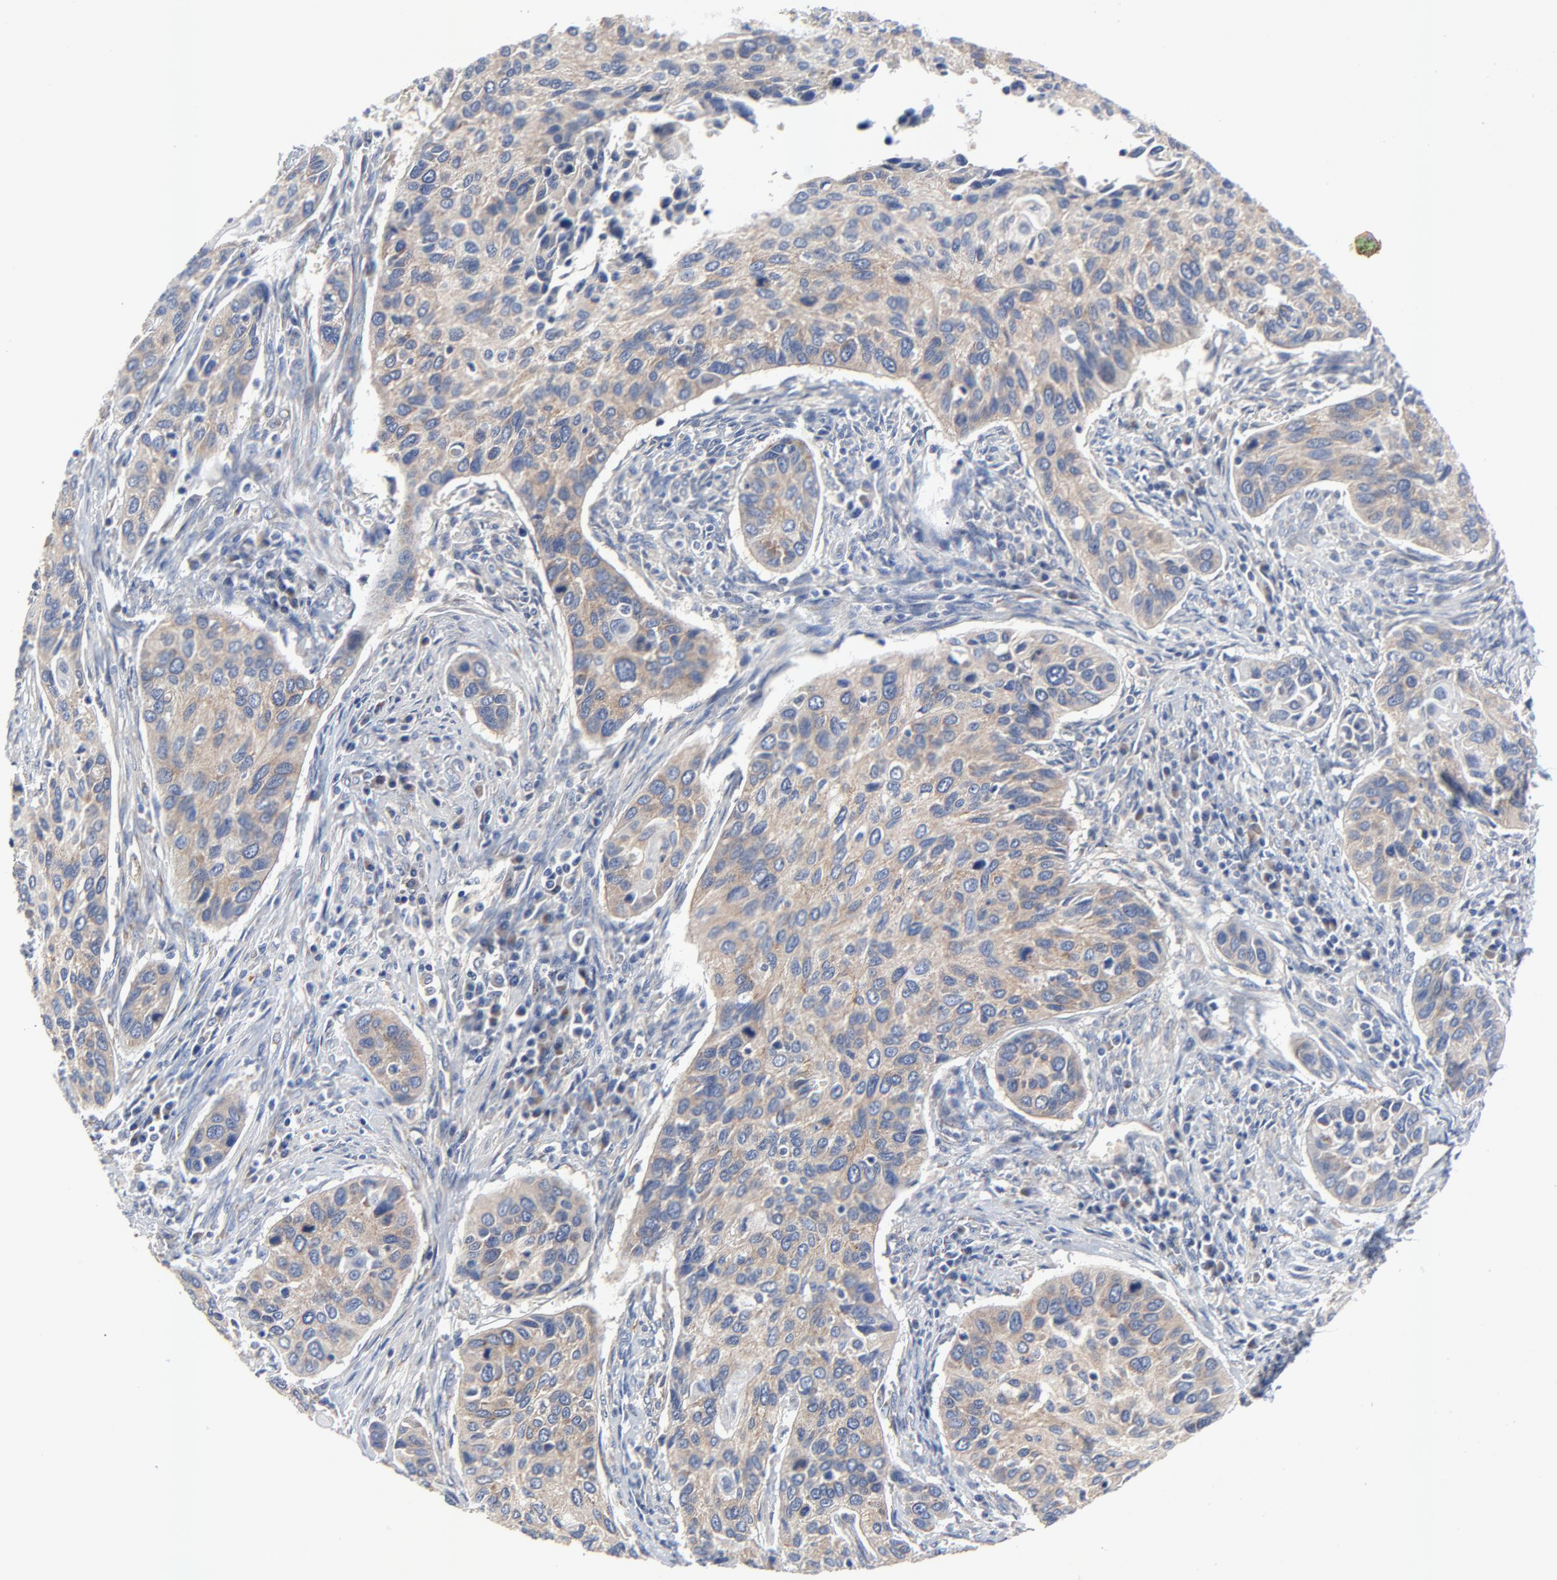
{"staining": {"intensity": "weak", "quantity": "25%-75%", "location": "cytoplasmic/membranous"}, "tissue": "cervical cancer", "cell_type": "Tumor cells", "image_type": "cancer", "snomed": [{"axis": "morphology", "description": "Squamous cell carcinoma, NOS"}, {"axis": "topography", "description": "Cervix"}], "caption": "Protein analysis of cervical cancer tissue reveals weak cytoplasmic/membranous expression in about 25%-75% of tumor cells.", "gene": "VAV2", "patient": {"sex": "female", "age": 57}}